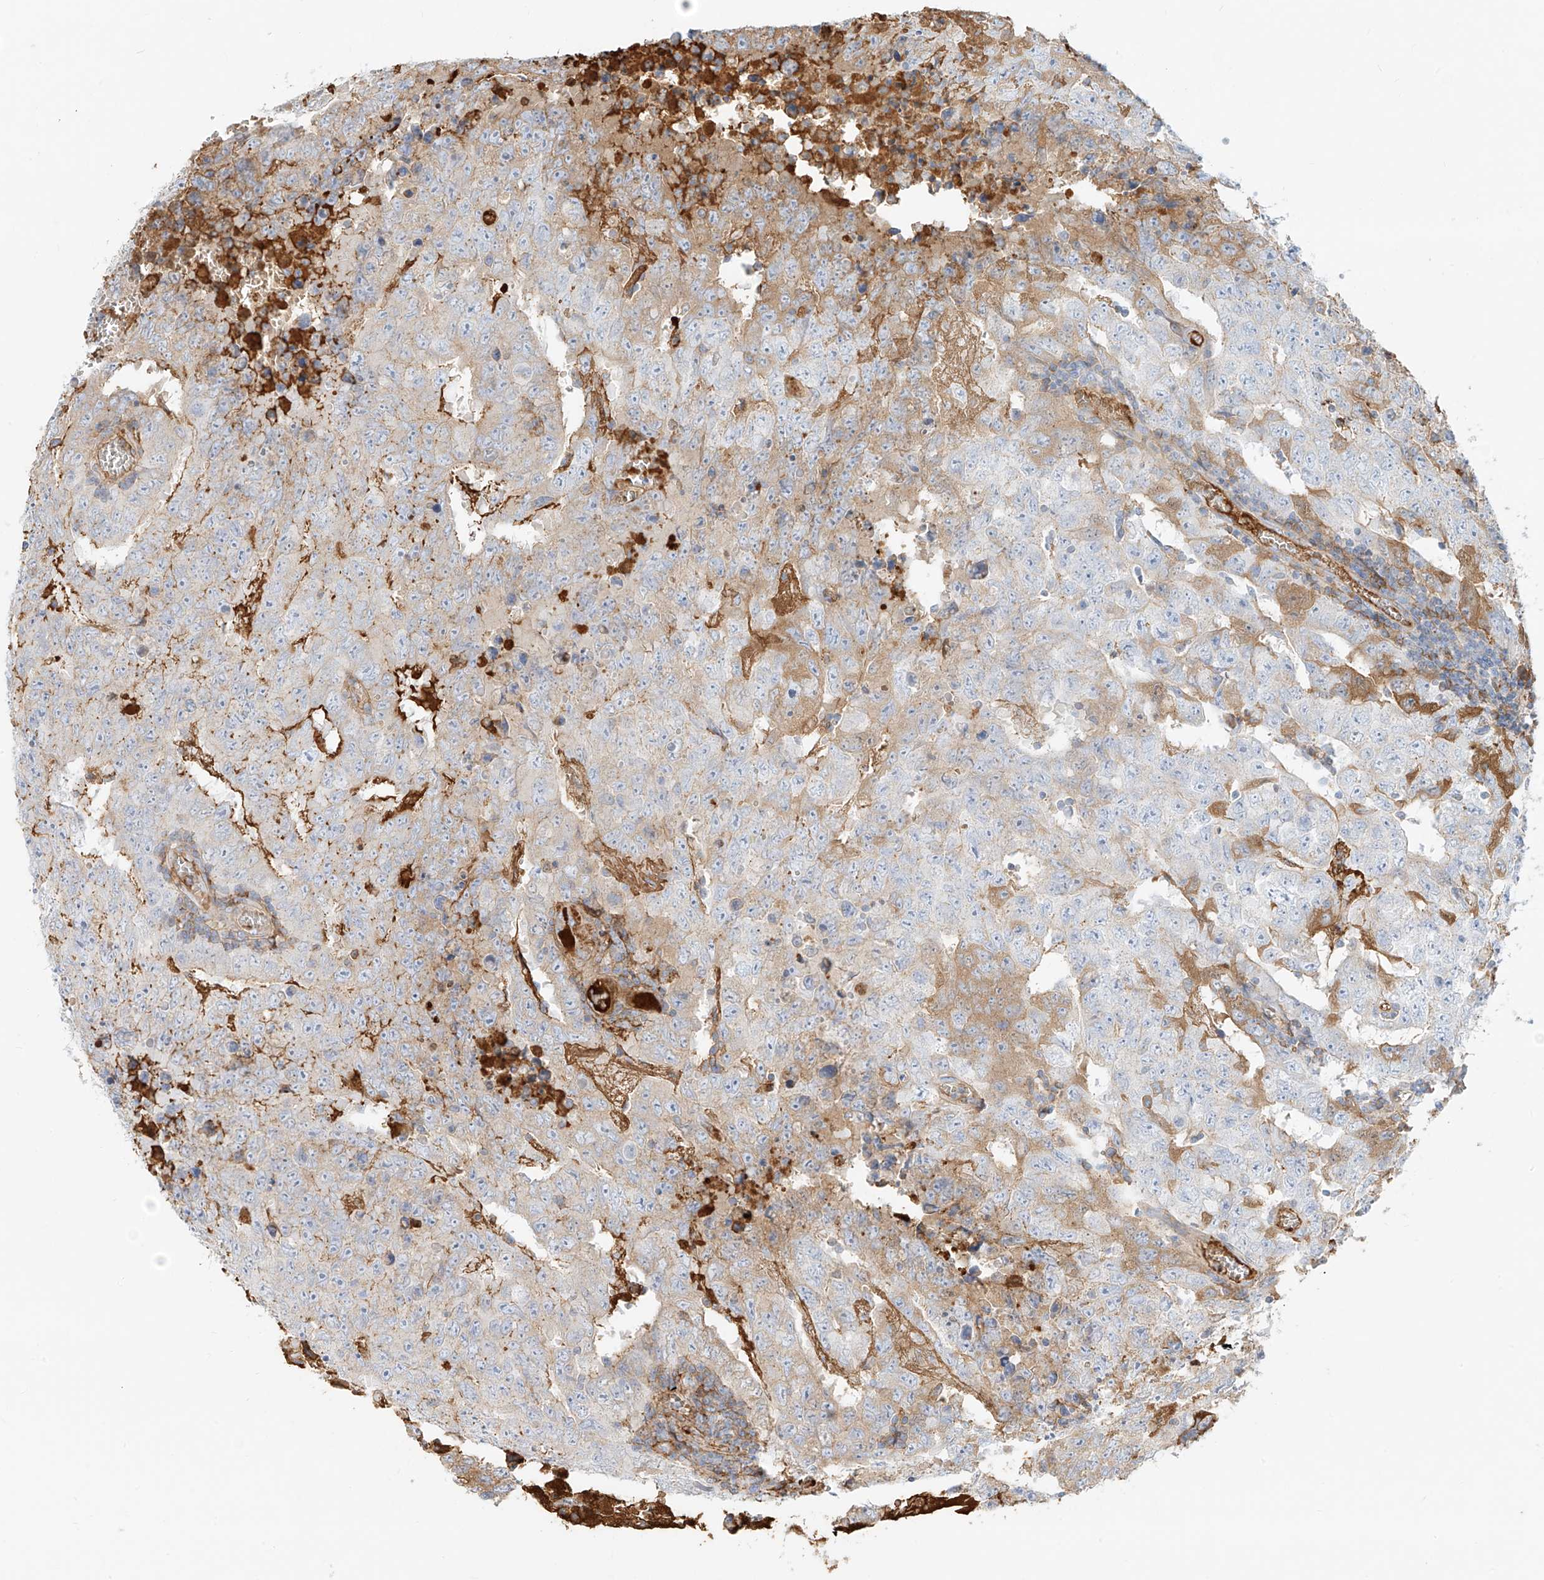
{"staining": {"intensity": "moderate", "quantity": "<25%", "location": "cytoplasmic/membranous"}, "tissue": "testis cancer", "cell_type": "Tumor cells", "image_type": "cancer", "snomed": [{"axis": "morphology", "description": "Carcinoma, Embryonal, NOS"}, {"axis": "topography", "description": "Testis"}], "caption": "Protein expression analysis of human embryonal carcinoma (testis) reveals moderate cytoplasmic/membranous expression in about <25% of tumor cells.", "gene": "OCSTAMP", "patient": {"sex": "male", "age": 26}}